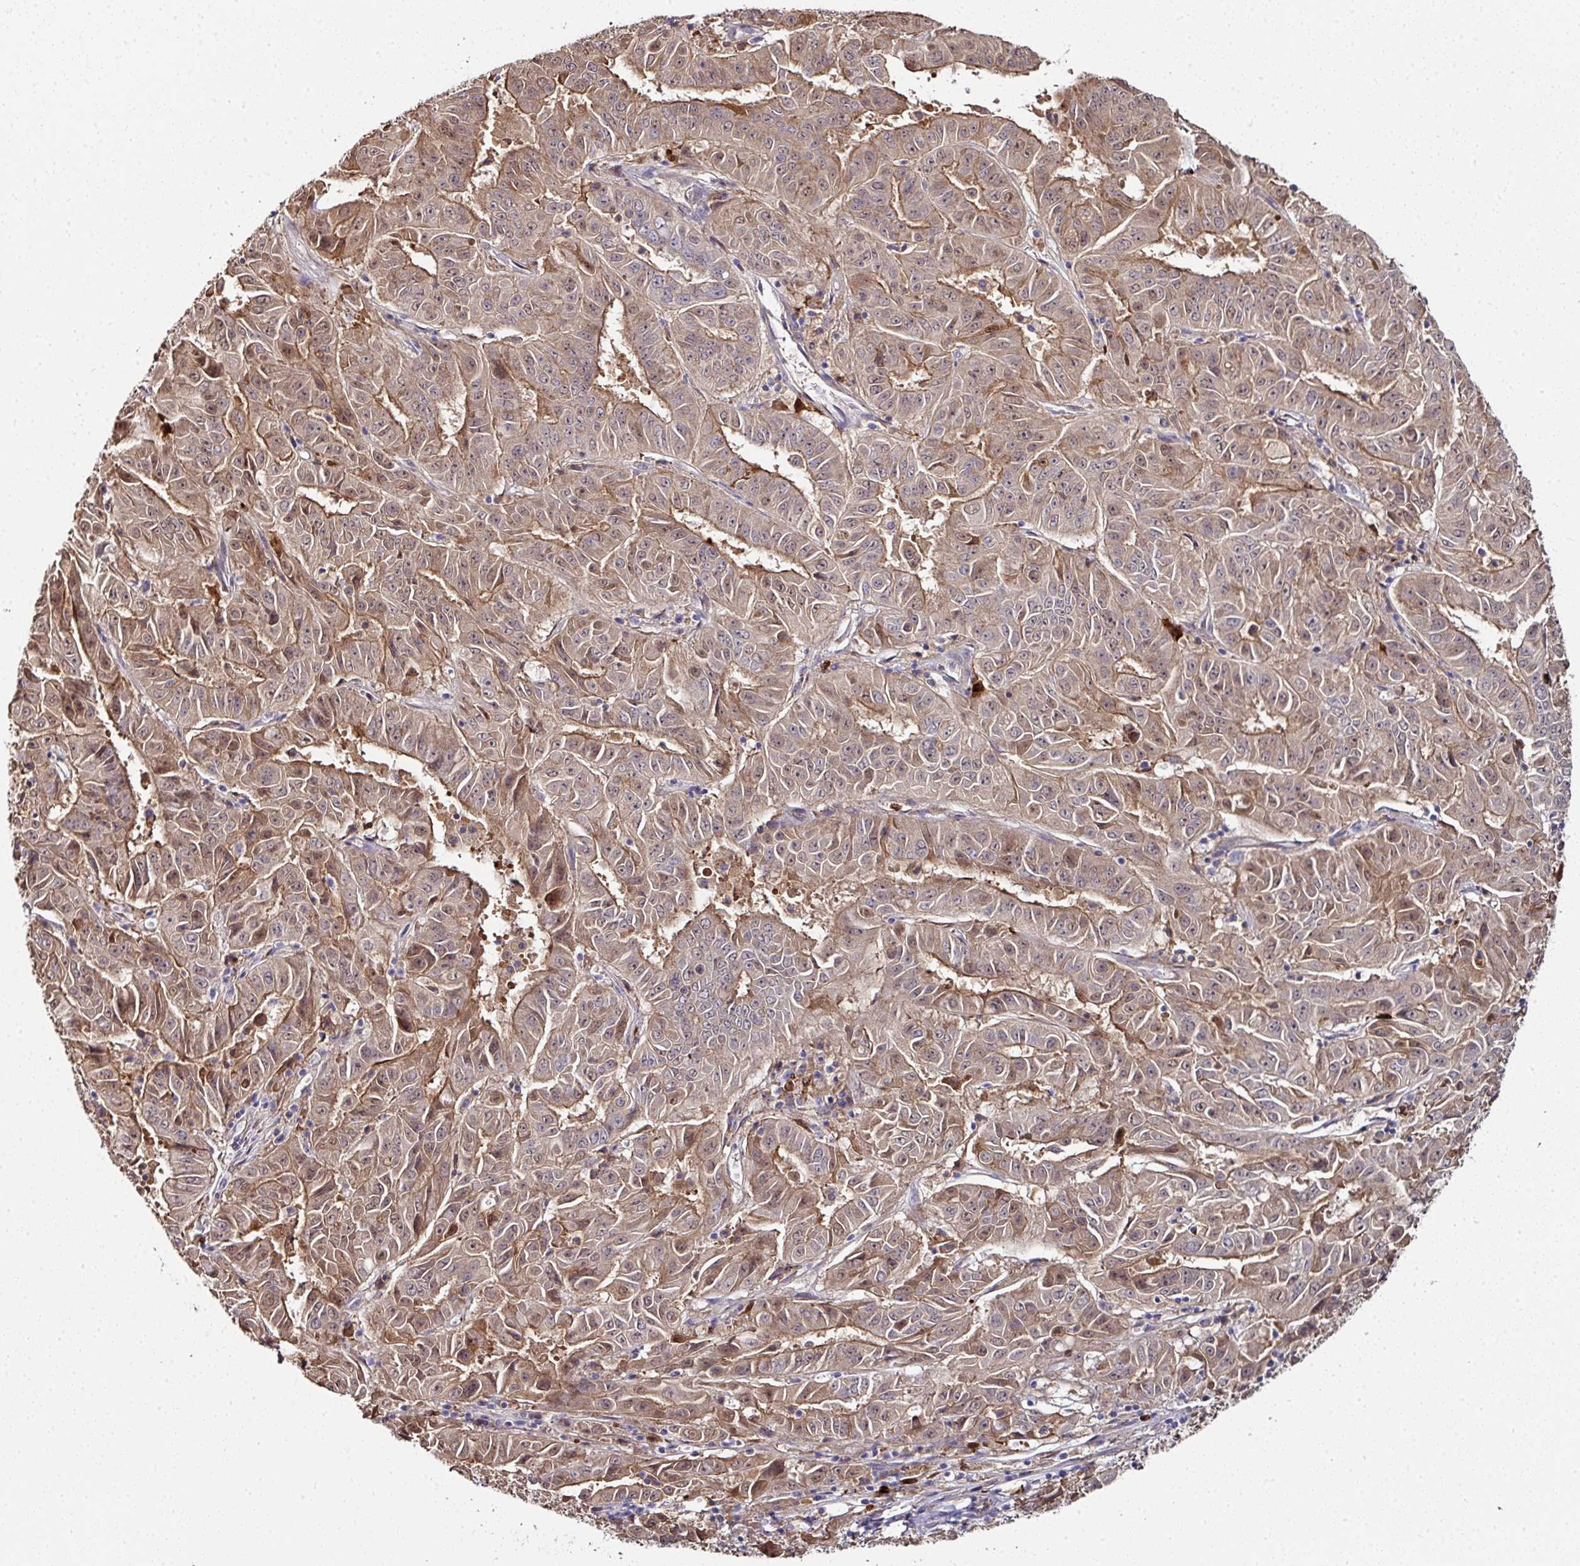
{"staining": {"intensity": "moderate", "quantity": ">75%", "location": "cytoplasmic/membranous"}, "tissue": "pancreatic cancer", "cell_type": "Tumor cells", "image_type": "cancer", "snomed": [{"axis": "morphology", "description": "Adenocarcinoma, NOS"}, {"axis": "topography", "description": "Pancreas"}], "caption": "Immunohistochemical staining of pancreatic adenocarcinoma displays medium levels of moderate cytoplasmic/membranous staining in approximately >75% of tumor cells.", "gene": "CTDSP2", "patient": {"sex": "male", "age": 63}}